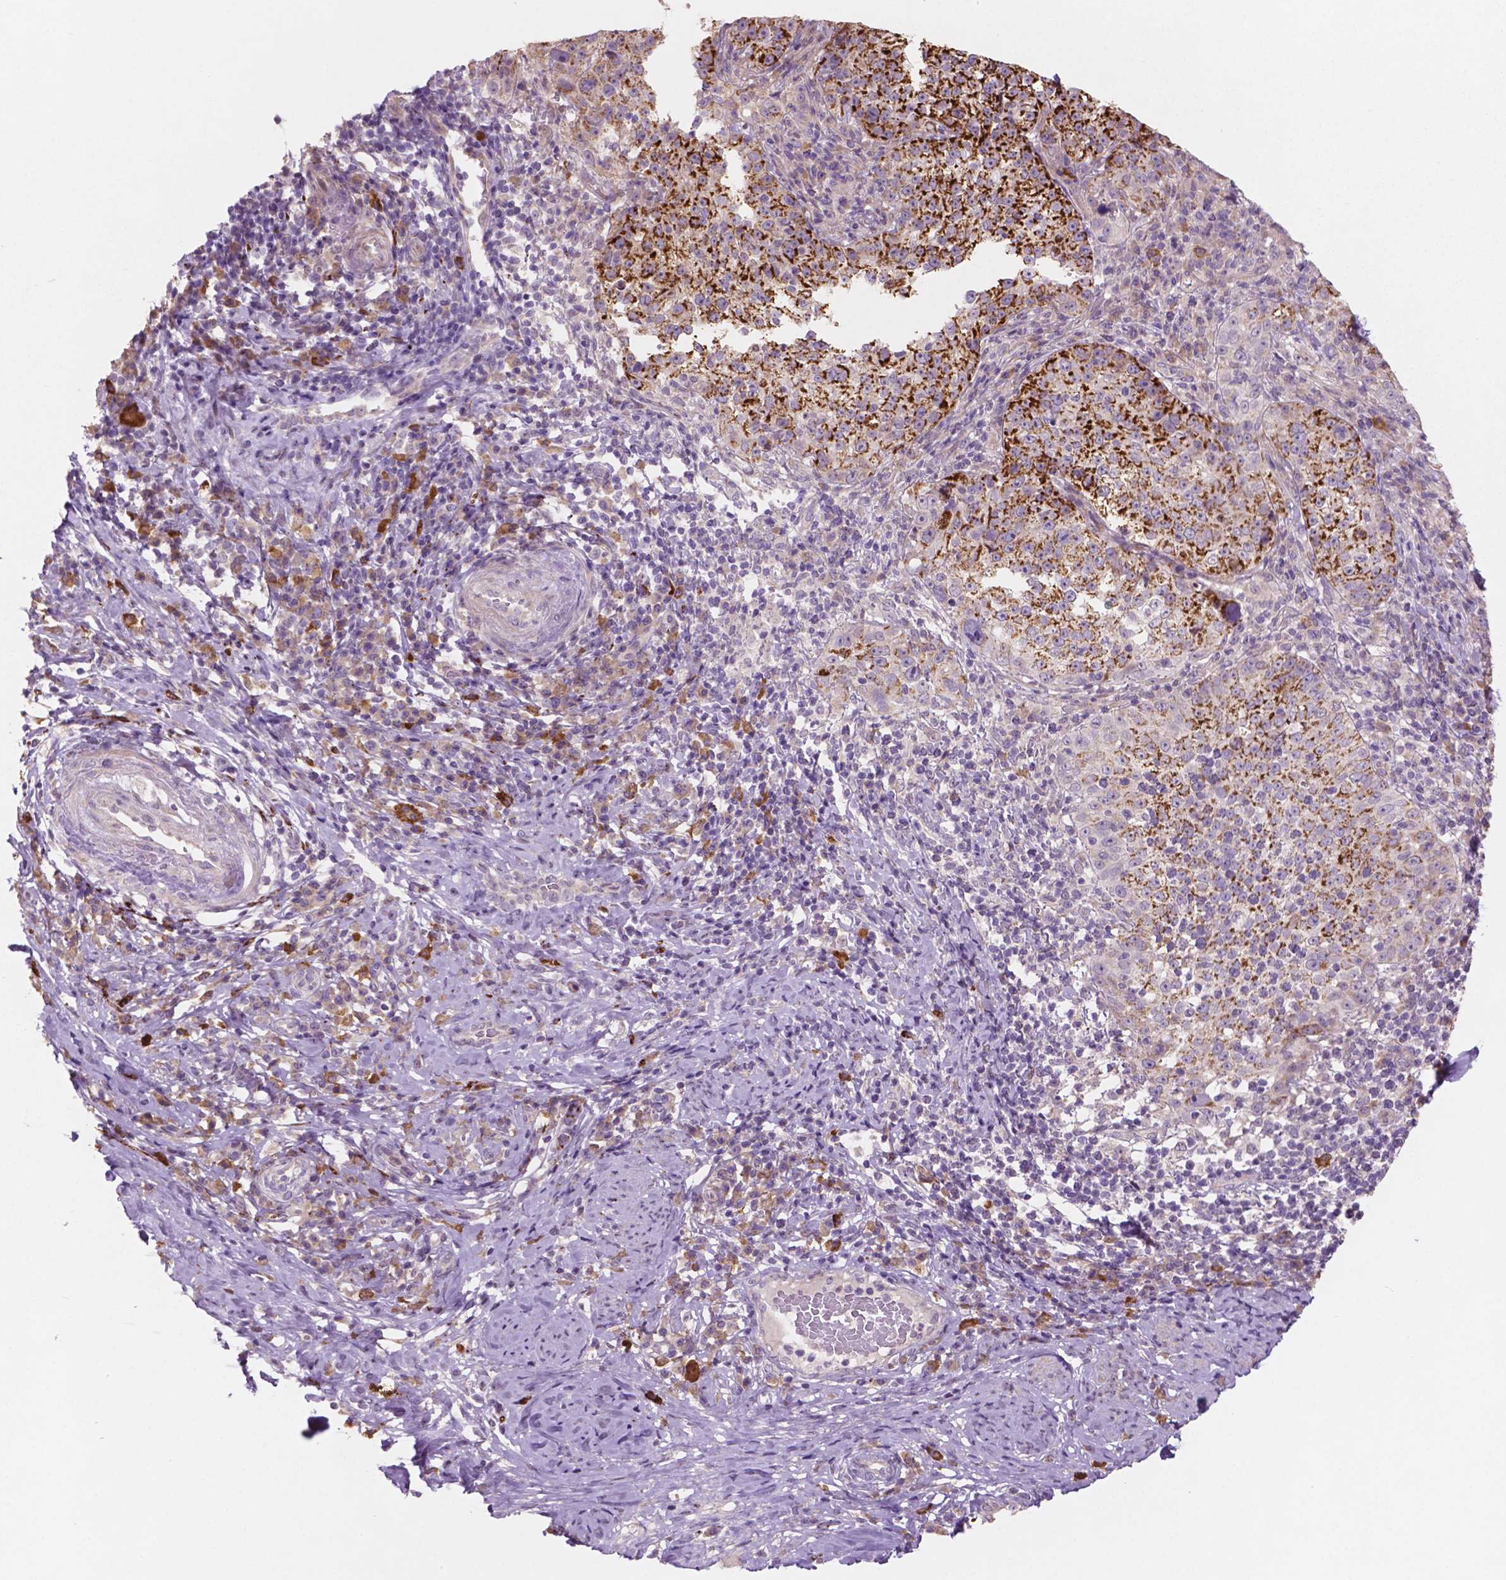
{"staining": {"intensity": "moderate", "quantity": ">75%", "location": "cytoplasmic/membranous"}, "tissue": "cervical cancer", "cell_type": "Tumor cells", "image_type": "cancer", "snomed": [{"axis": "morphology", "description": "Squamous cell carcinoma, NOS"}, {"axis": "topography", "description": "Cervix"}], "caption": "Cervical cancer (squamous cell carcinoma) stained for a protein demonstrates moderate cytoplasmic/membranous positivity in tumor cells.", "gene": "LRP1B", "patient": {"sex": "female", "age": 75}}